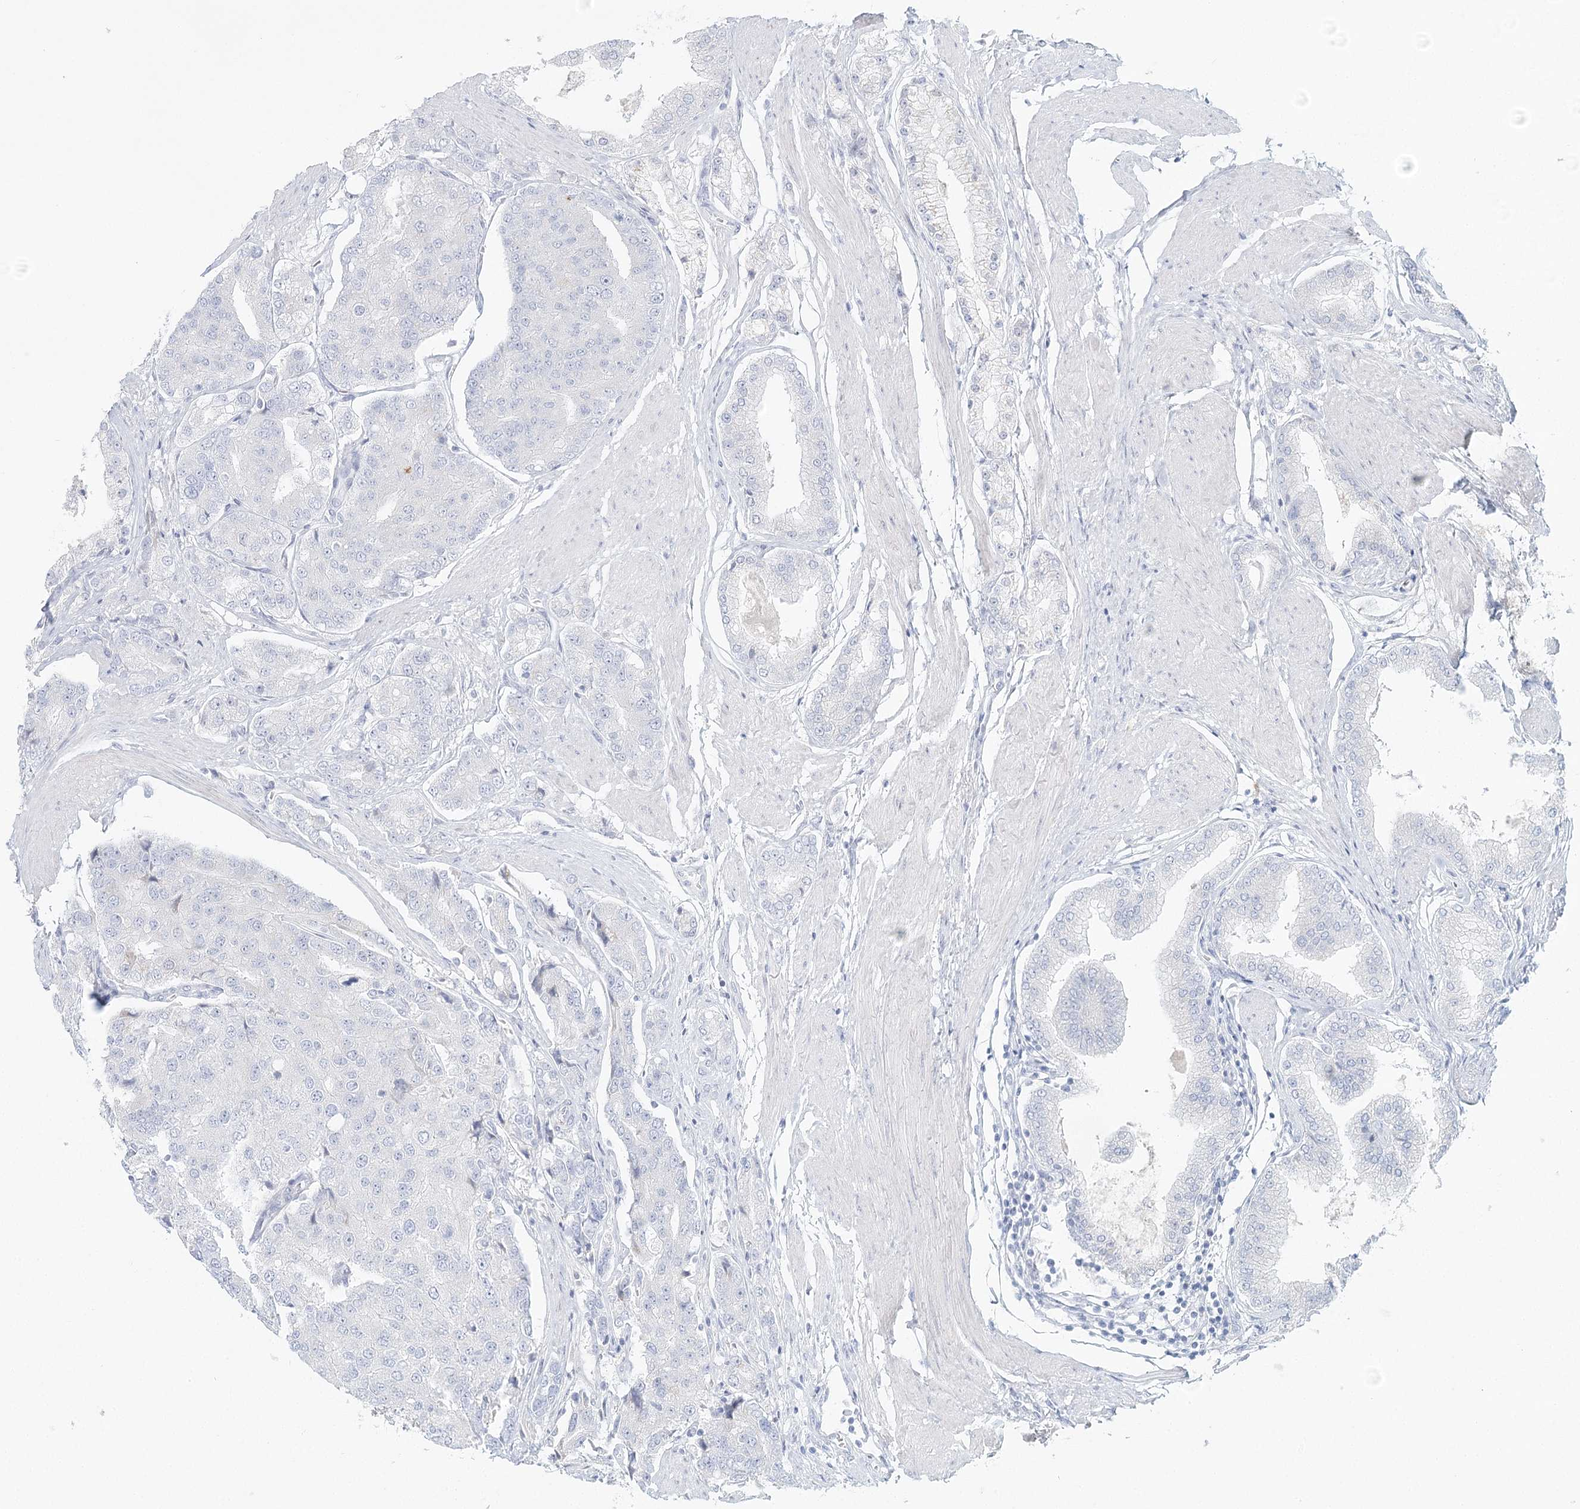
{"staining": {"intensity": "negative", "quantity": "none", "location": "none"}, "tissue": "prostate cancer", "cell_type": "Tumor cells", "image_type": "cancer", "snomed": [{"axis": "morphology", "description": "Adenocarcinoma, High grade"}, {"axis": "topography", "description": "Prostate"}], "caption": "This is a histopathology image of immunohistochemistry (IHC) staining of prostate cancer, which shows no staining in tumor cells.", "gene": "DMGDH", "patient": {"sex": "male", "age": 50}}